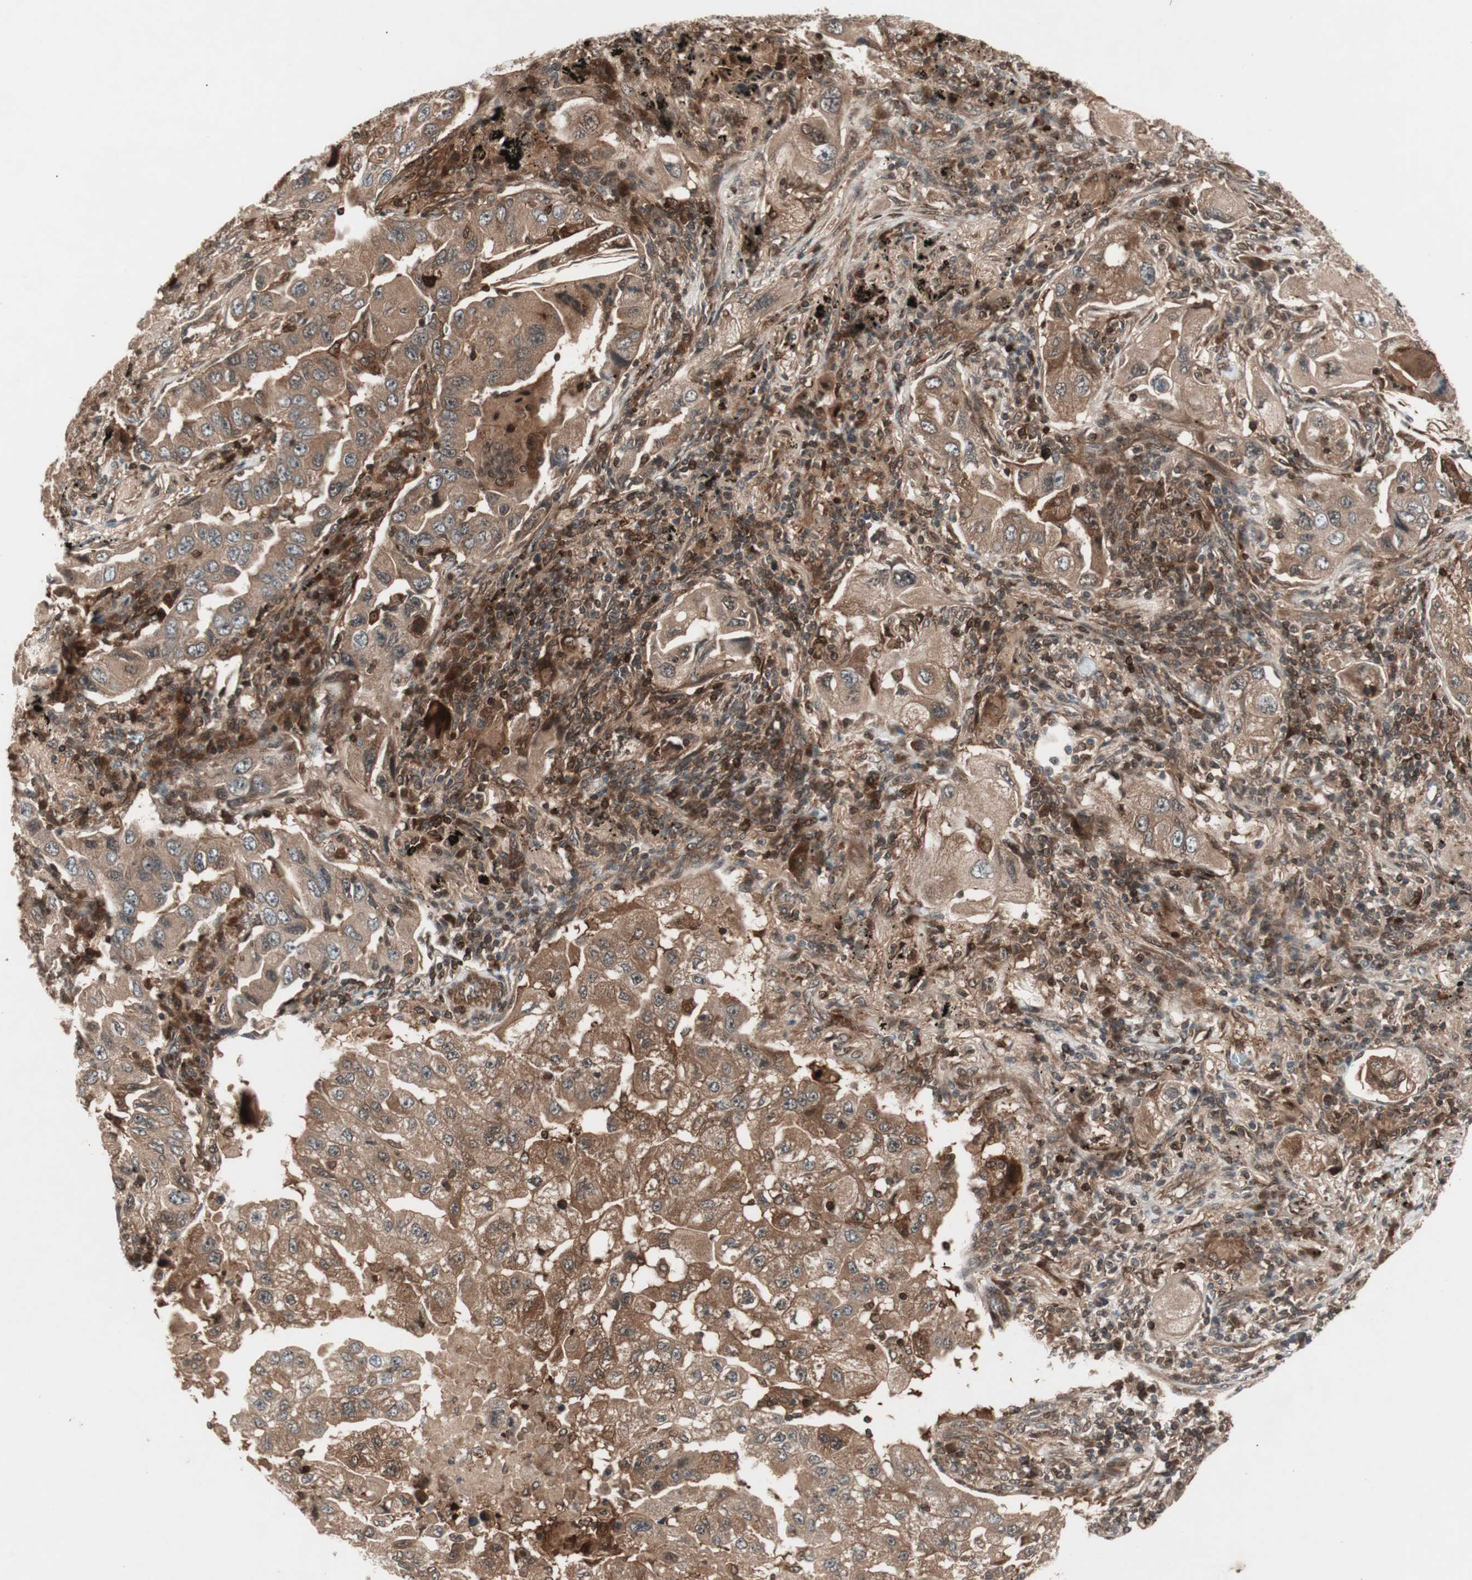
{"staining": {"intensity": "moderate", "quantity": ">75%", "location": "cytoplasmic/membranous"}, "tissue": "lung cancer", "cell_type": "Tumor cells", "image_type": "cancer", "snomed": [{"axis": "morphology", "description": "Adenocarcinoma, NOS"}, {"axis": "topography", "description": "Lung"}], "caption": "Lung cancer tissue demonstrates moderate cytoplasmic/membranous expression in approximately >75% of tumor cells", "gene": "PRKG2", "patient": {"sex": "female", "age": 65}}